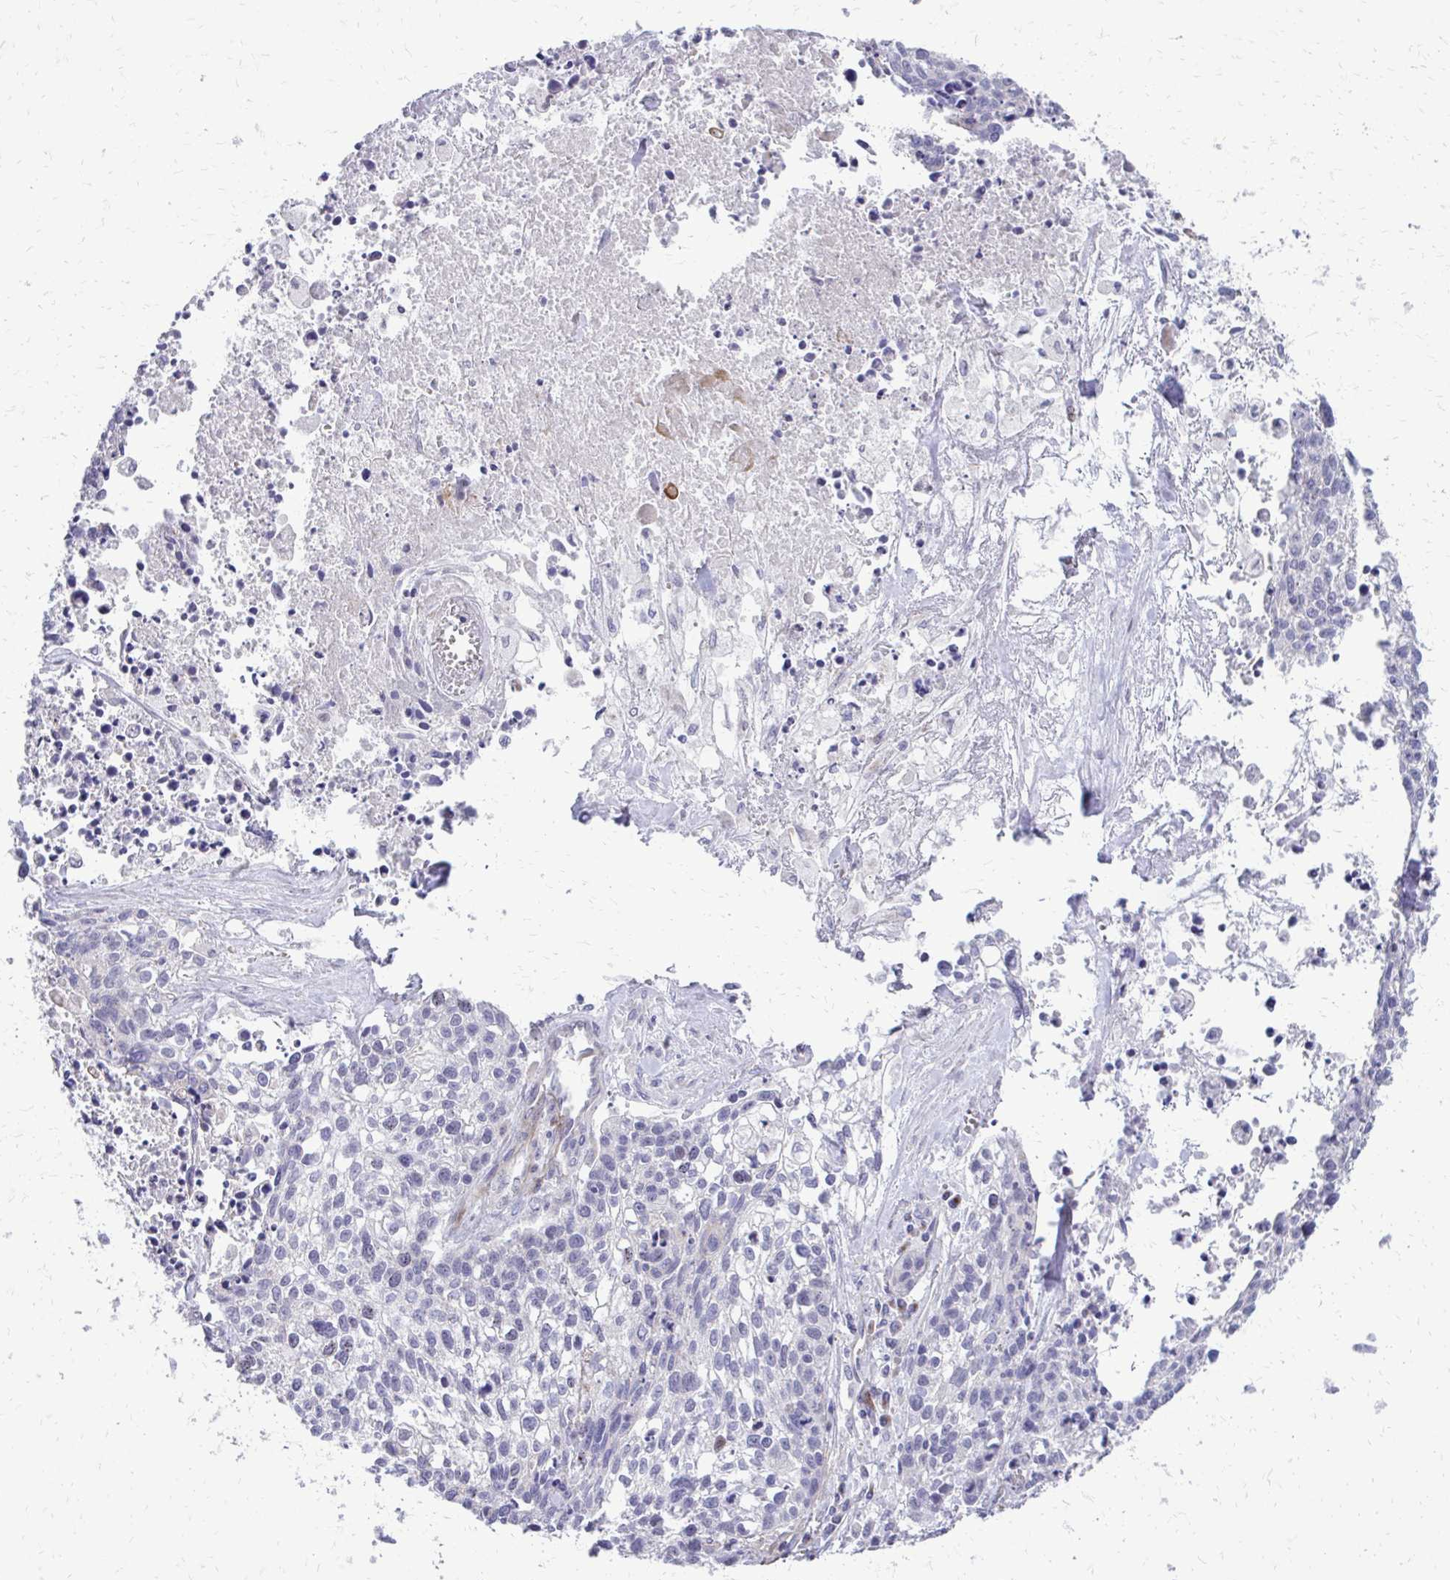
{"staining": {"intensity": "negative", "quantity": "none", "location": "none"}, "tissue": "lung cancer", "cell_type": "Tumor cells", "image_type": "cancer", "snomed": [{"axis": "morphology", "description": "Squamous cell carcinoma, NOS"}, {"axis": "topography", "description": "Lung"}], "caption": "This image is of squamous cell carcinoma (lung) stained with immunohistochemistry to label a protein in brown with the nuclei are counter-stained blue. There is no positivity in tumor cells.", "gene": "FUNDC2", "patient": {"sex": "male", "age": 74}}